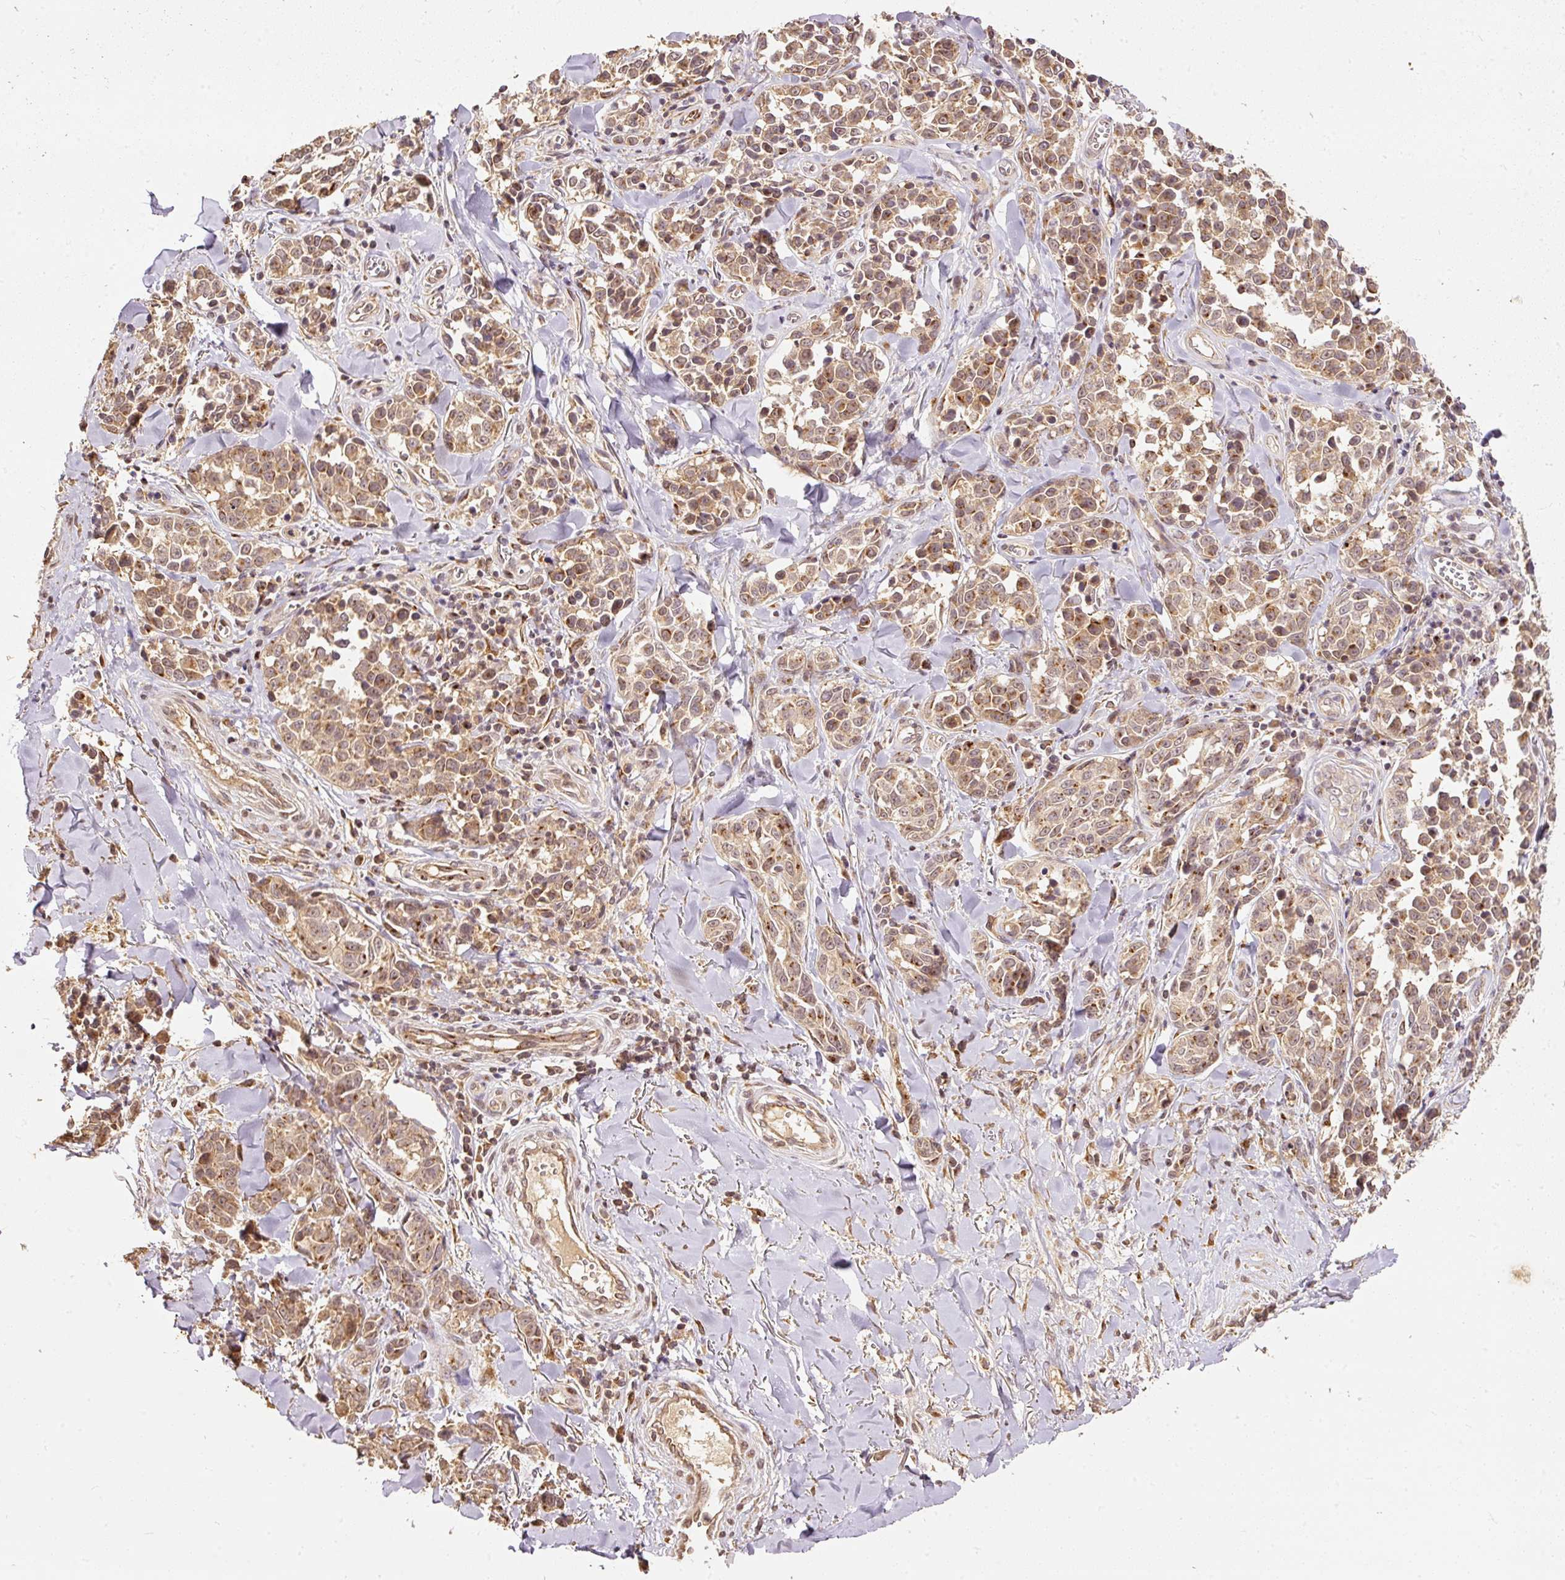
{"staining": {"intensity": "moderate", "quantity": ">75%", "location": "cytoplasmic/membranous"}, "tissue": "melanoma", "cell_type": "Tumor cells", "image_type": "cancer", "snomed": [{"axis": "morphology", "description": "Malignant melanoma, NOS"}, {"axis": "topography", "description": "Skin"}], "caption": "High-magnification brightfield microscopy of malignant melanoma stained with DAB (brown) and counterstained with hematoxylin (blue). tumor cells exhibit moderate cytoplasmic/membranous expression is identified in approximately>75% of cells. (IHC, brightfield microscopy, high magnification).", "gene": "FUT8", "patient": {"sex": "female", "age": 64}}